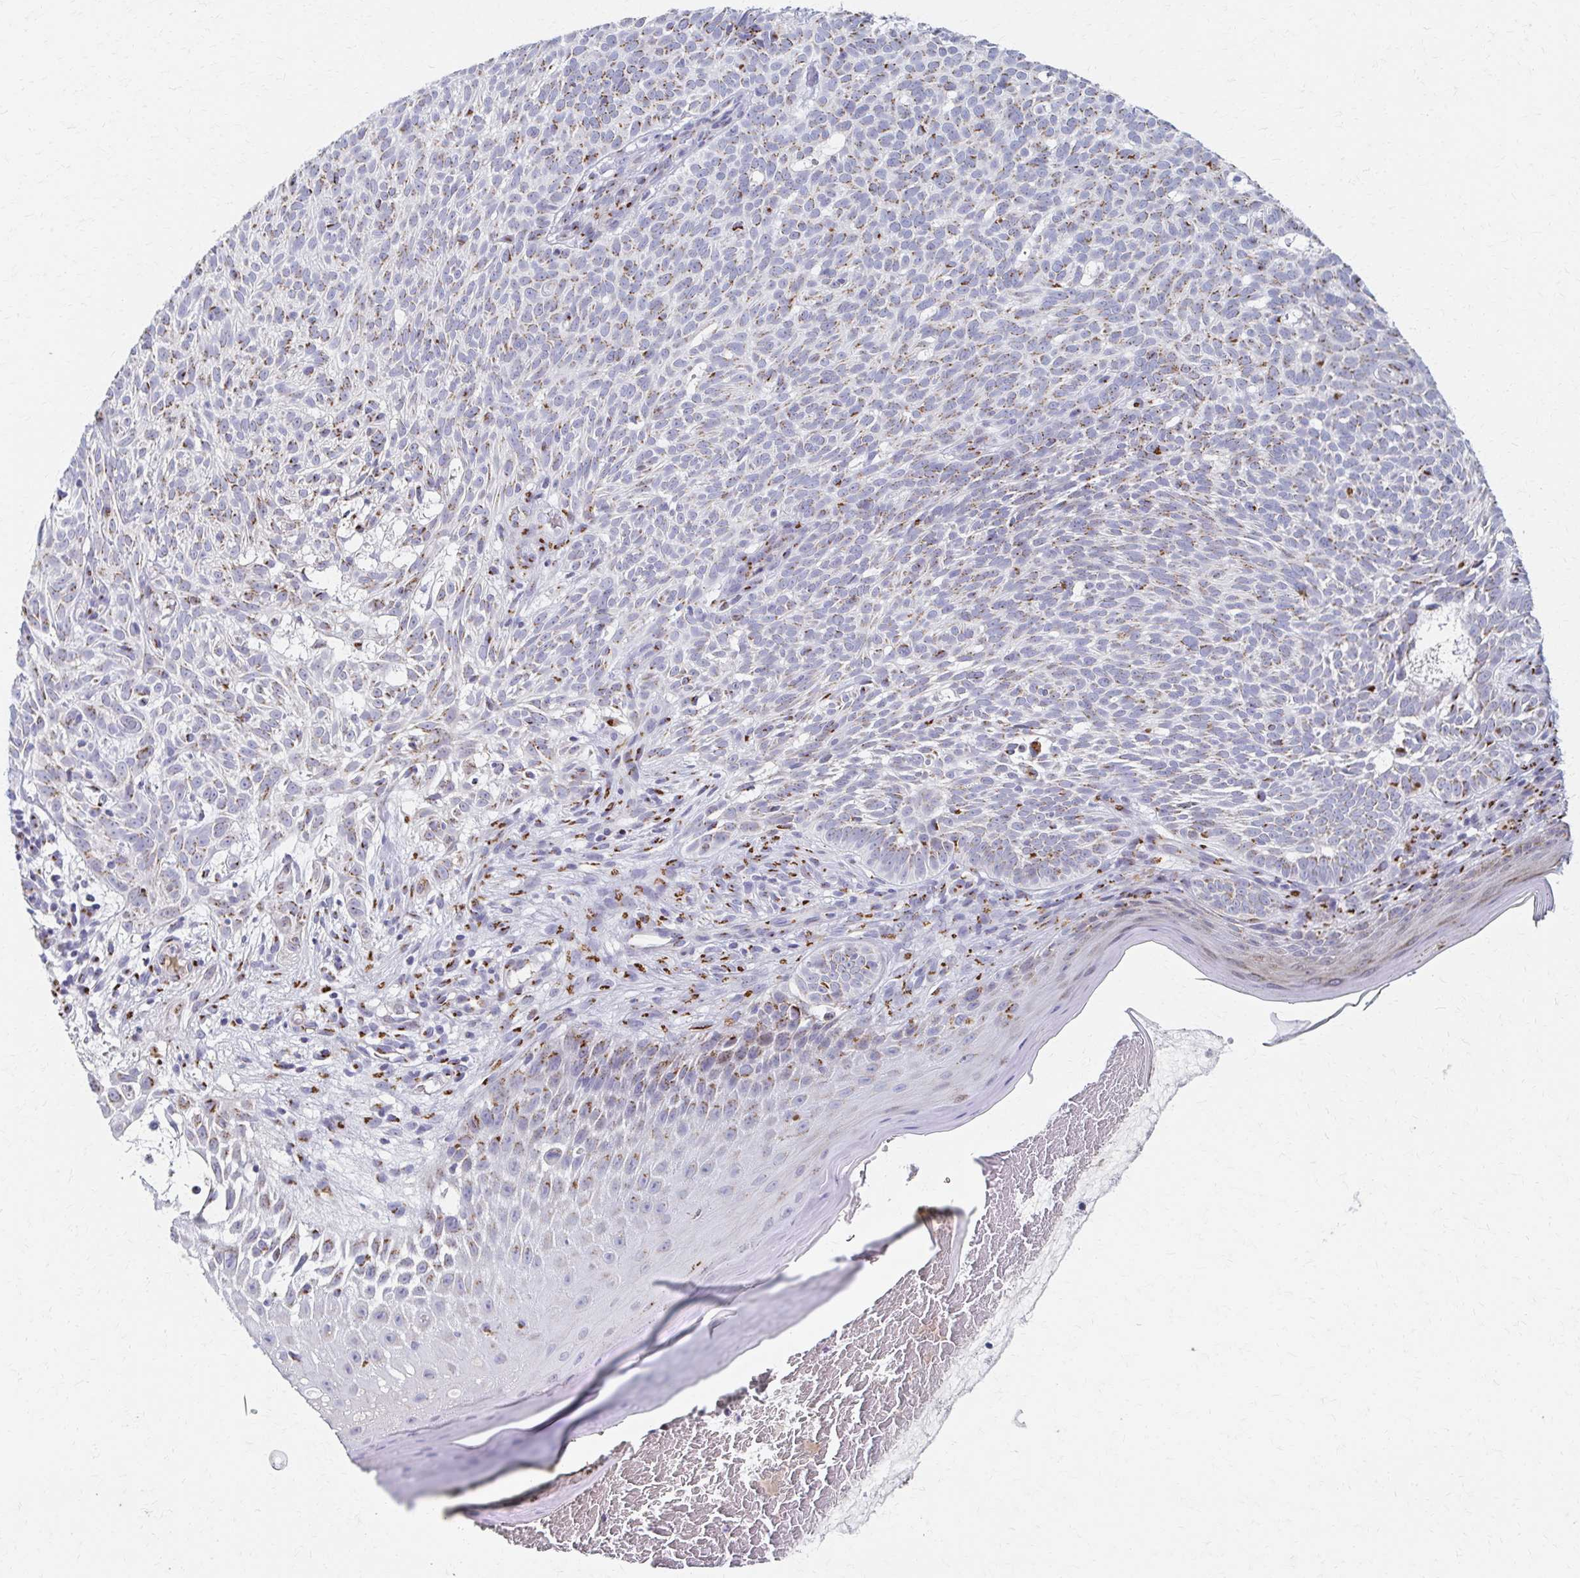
{"staining": {"intensity": "weak", "quantity": "25%-75%", "location": "cytoplasmic/membranous"}, "tissue": "skin cancer", "cell_type": "Tumor cells", "image_type": "cancer", "snomed": [{"axis": "morphology", "description": "Basal cell carcinoma"}, {"axis": "topography", "description": "Skin"}], "caption": "IHC of skin cancer (basal cell carcinoma) shows low levels of weak cytoplasmic/membranous expression in about 25%-75% of tumor cells. The protein of interest is shown in brown color, while the nuclei are stained blue.", "gene": "TM9SF1", "patient": {"sex": "male", "age": 78}}